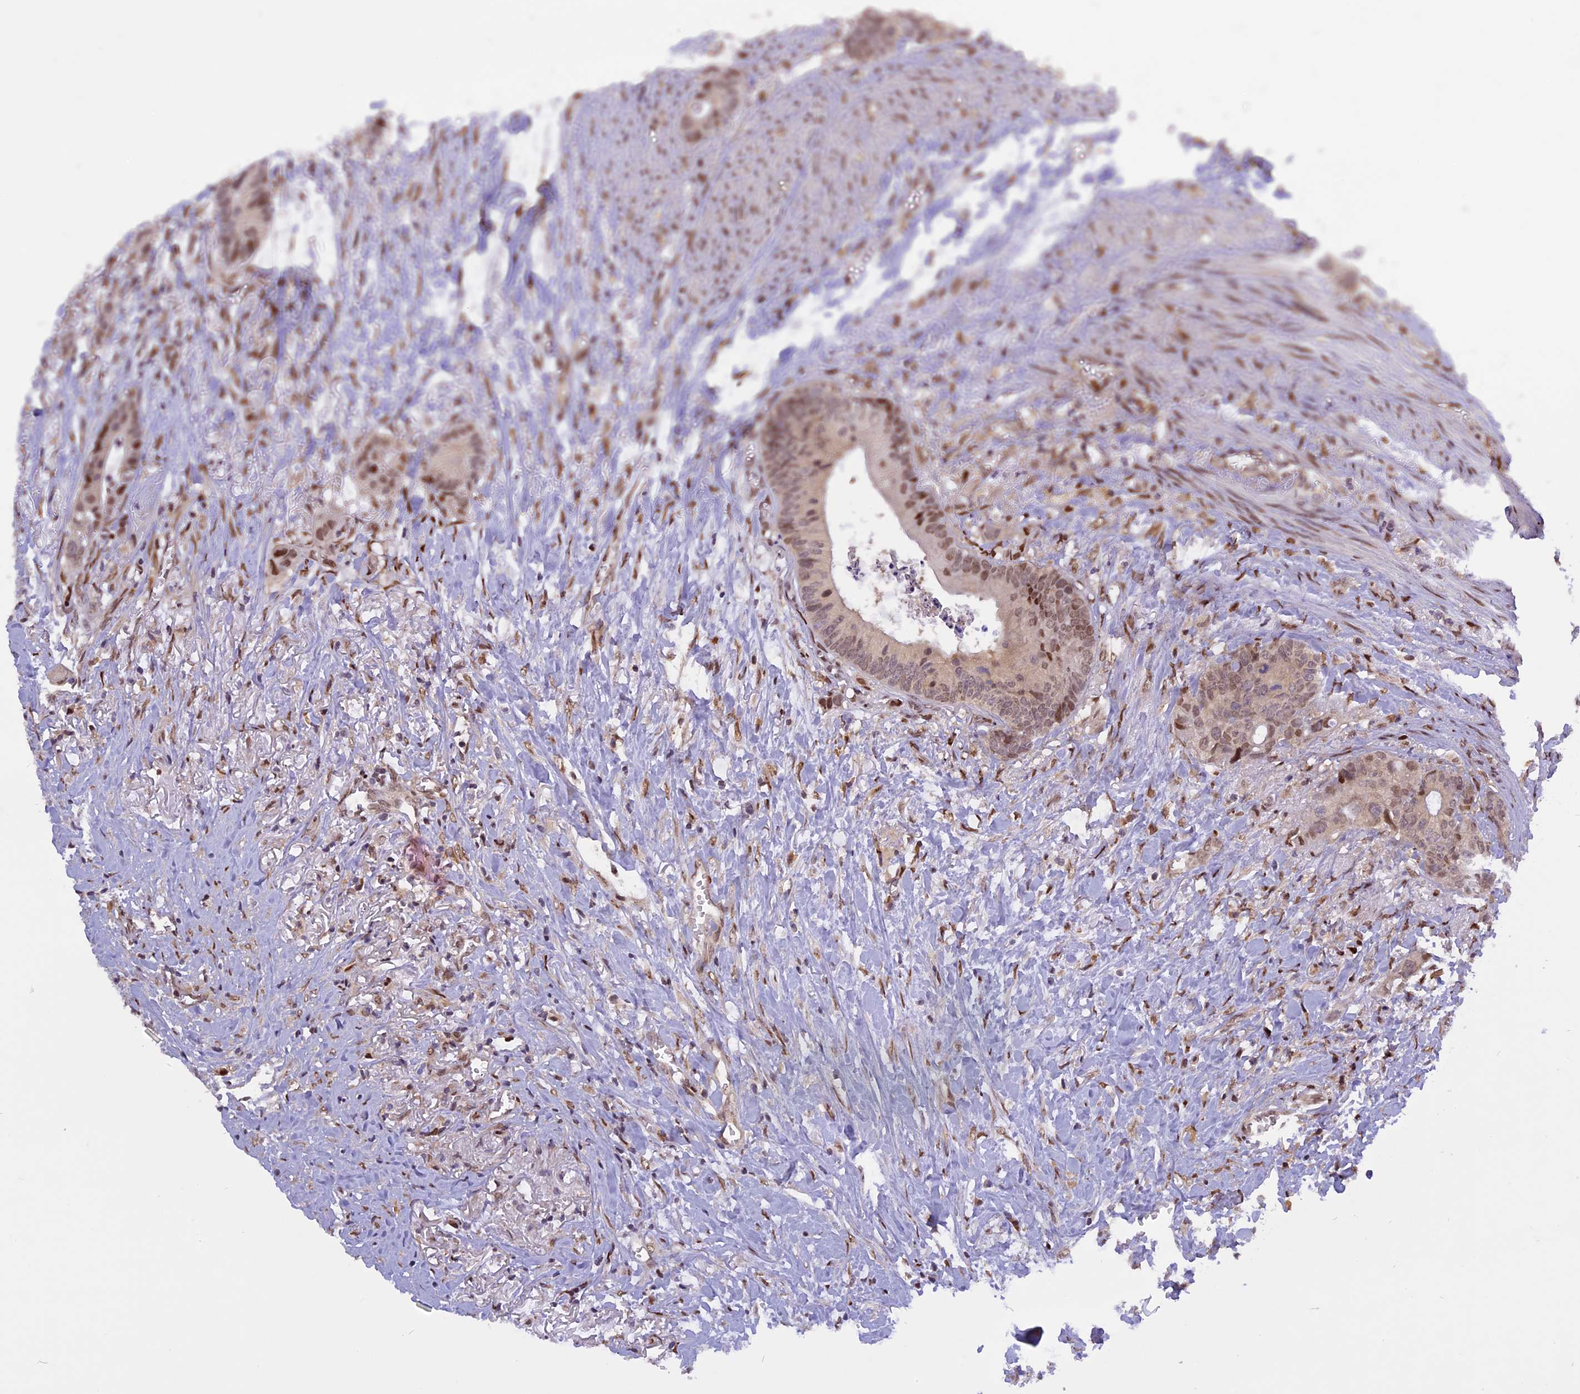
{"staining": {"intensity": "moderate", "quantity": "<25%", "location": "nuclear"}, "tissue": "colorectal cancer", "cell_type": "Tumor cells", "image_type": "cancer", "snomed": [{"axis": "morphology", "description": "Adenocarcinoma, NOS"}, {"axis": "topography", "description": "Colon"}], "caption": "The immunohistochemical stain highlights moderate nuclear positivity in tumor cells of colorectal cancer (adenocarcinoma) tissue. The staining was performed using DAB, with brown indicating positive protein expression. Nuclei are stained blue with hematoxylin.", "gene": "RABGGTA", "patient": {"sex": "female", "age": 57}}